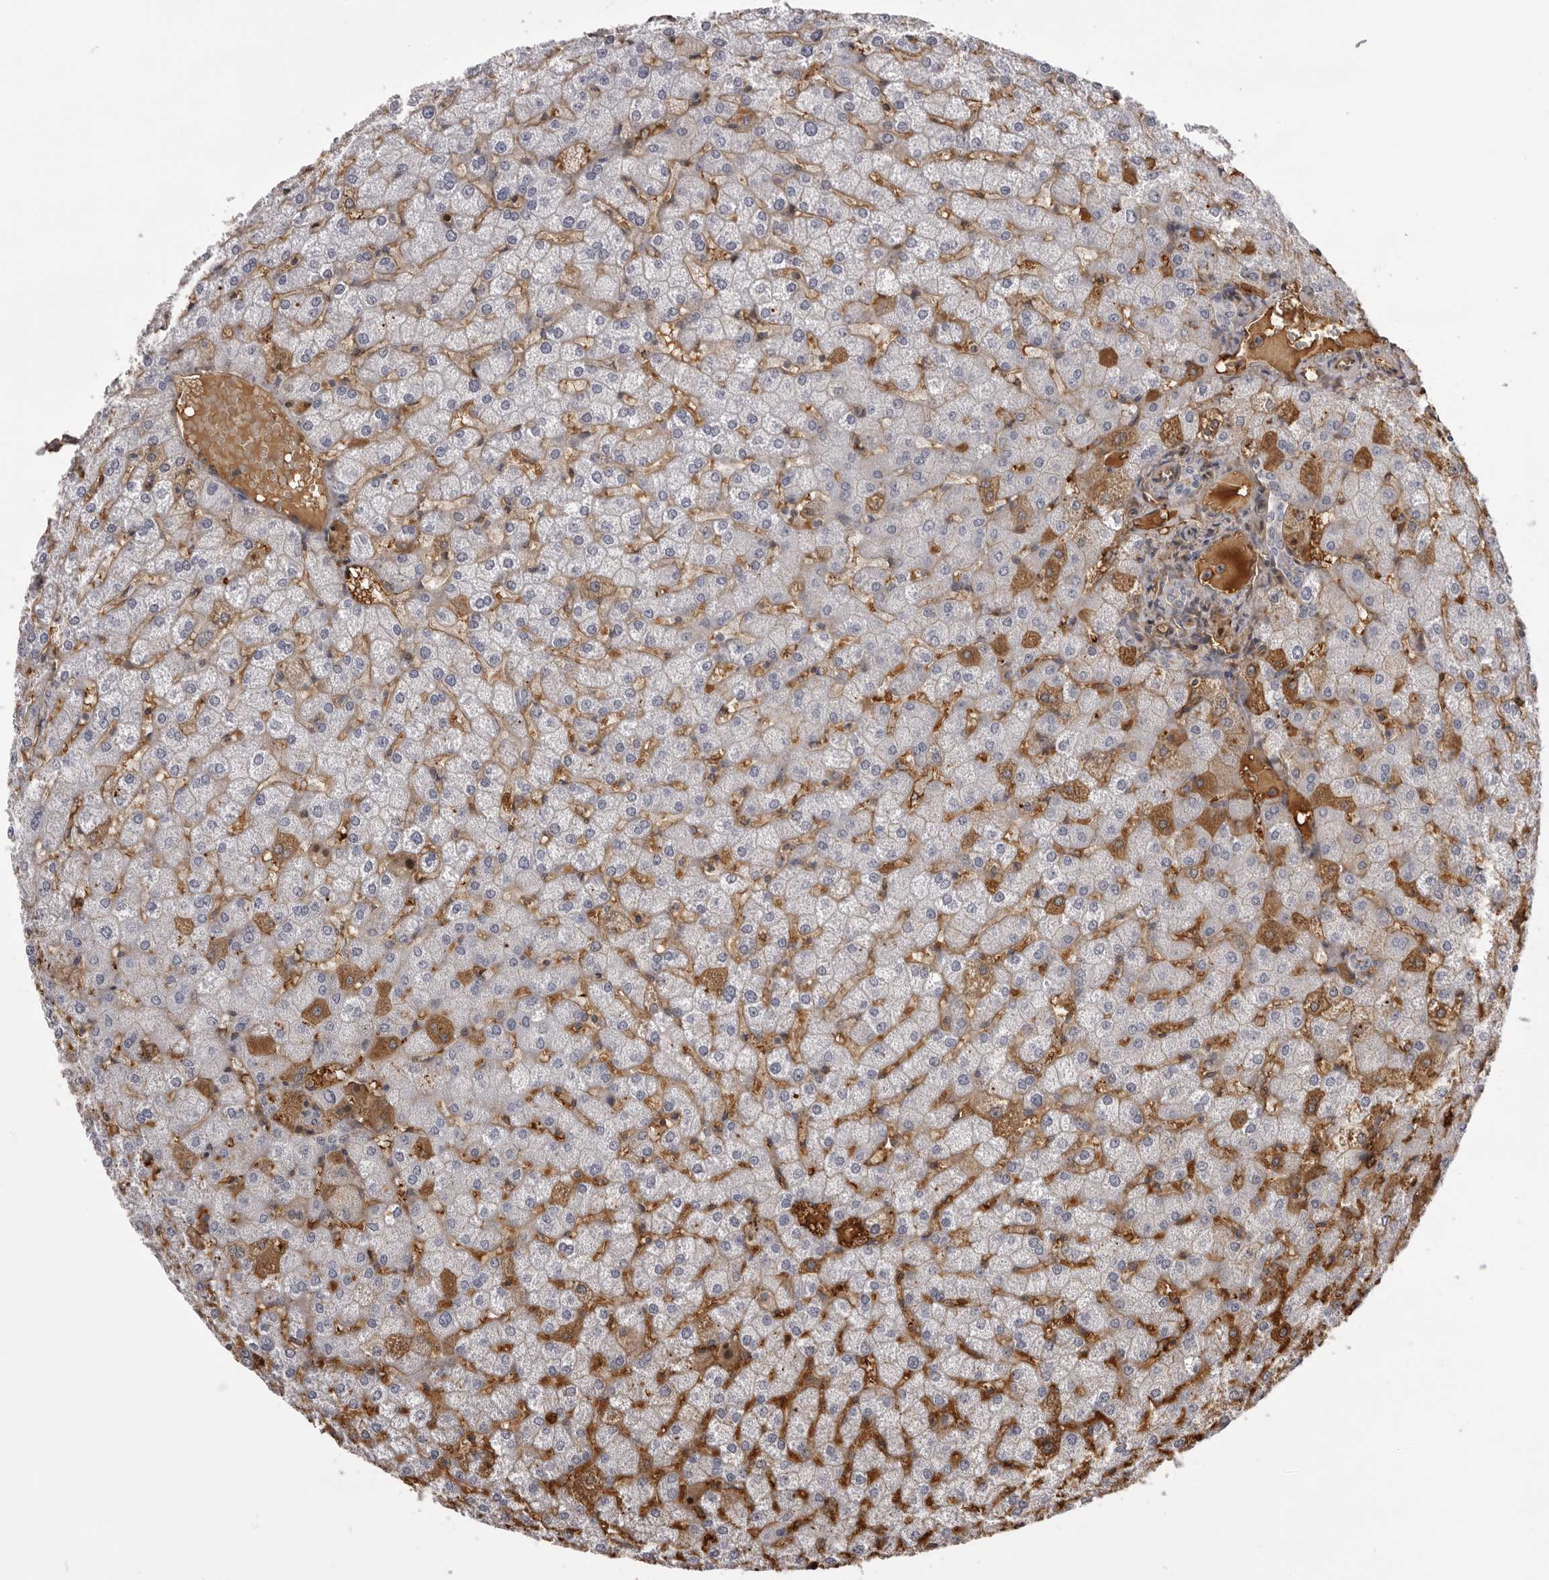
{"staining": {"intensity": "negative", "quantity": "none", "location": "none"}, "tissue": "liver", "cell_type": "Cholangiocytes", "image_type": "normal", "snomed": [{"axis": "morphology", "description": "Normal tissue, NOS"}, {"axis": "topography", "description": "Liver"}], "caption": "Histopathology image shows no significant protein expression in cholangiocytes of unremarkable liver. (DAB (3,3'-diaminobenzidine) immunohistochemistry (IHC) with hematoxylin counter stain).", "gene": "PLEKHF2", "patient": {"sex": "female", "age": 32}}